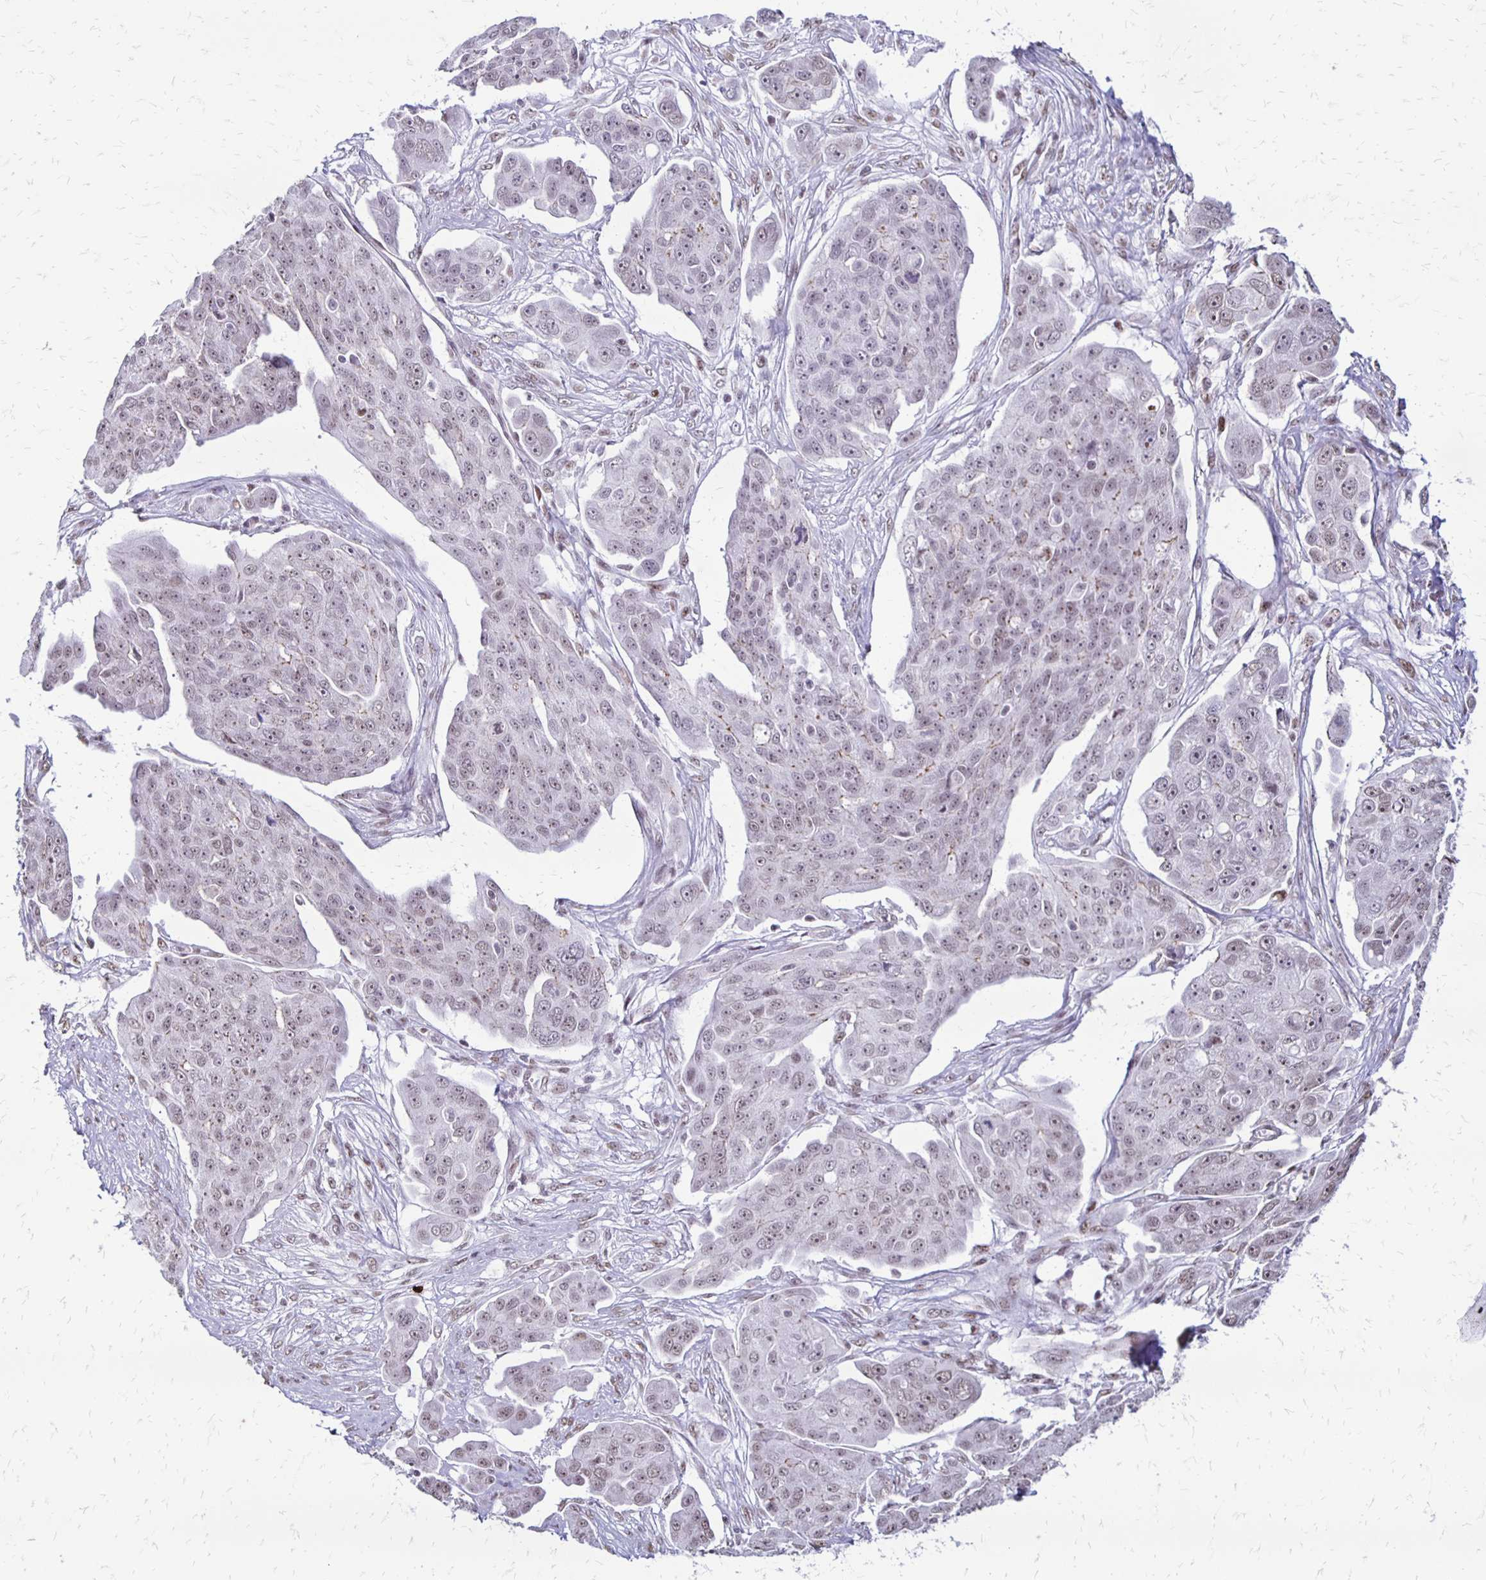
{"staining": {"intensity": "weak", "quantity": ">75%", "location": "nuclear"}, "tissue": "ovarian cancer", "cell_type": "Tumor cells", "image_type": "cancer", "snomed": [{"axis": "morphology", "description": "Carcinoma, endometroid"}, {"axis": "topography", "description": "Ovary"}], "caption": "Human endometroid carcinoma (ovarian) stained with a protein marker exhibits weak staining in tumor cells.", "gene": "DDB2", "patient": {"sex": "female", "age": 70}}